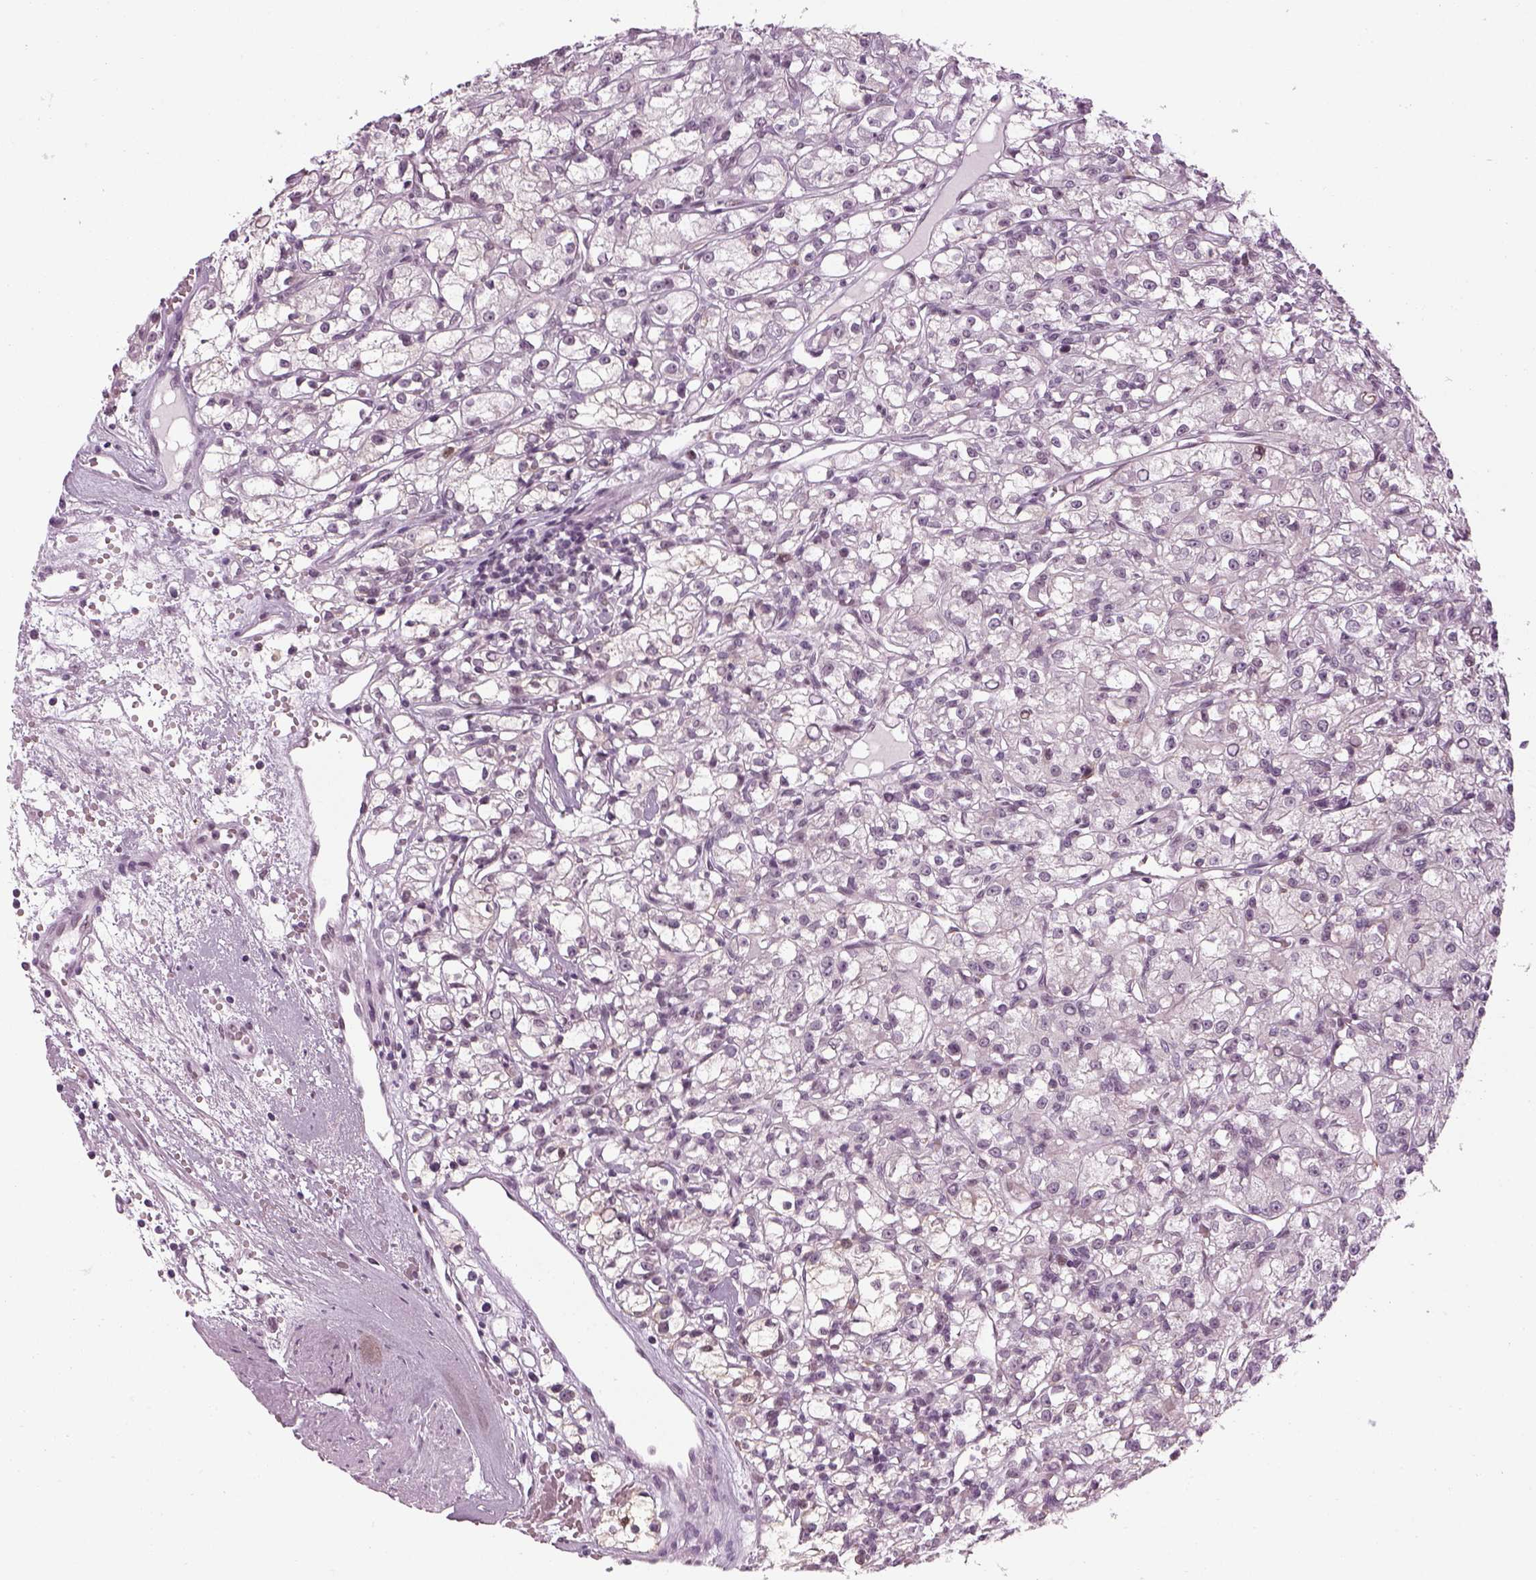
{"staining": {"intensity": "negative", "quantity": "none", "location": "none"}, "tissue": "renal cancer", "cell_type": "Tumor cells", "image_type": "cancer", "snomed": [{"axis": "morphology", "description": "Adenocarcinoma, NOS"}, {"axis": "topography", "description": "Kidney"}], "caption": "Tumor cells are negative for brown protein staining in renal adenocarcinoma.", "gene": "KCNG2", "patient": {"sex": "female", "age": 59}}